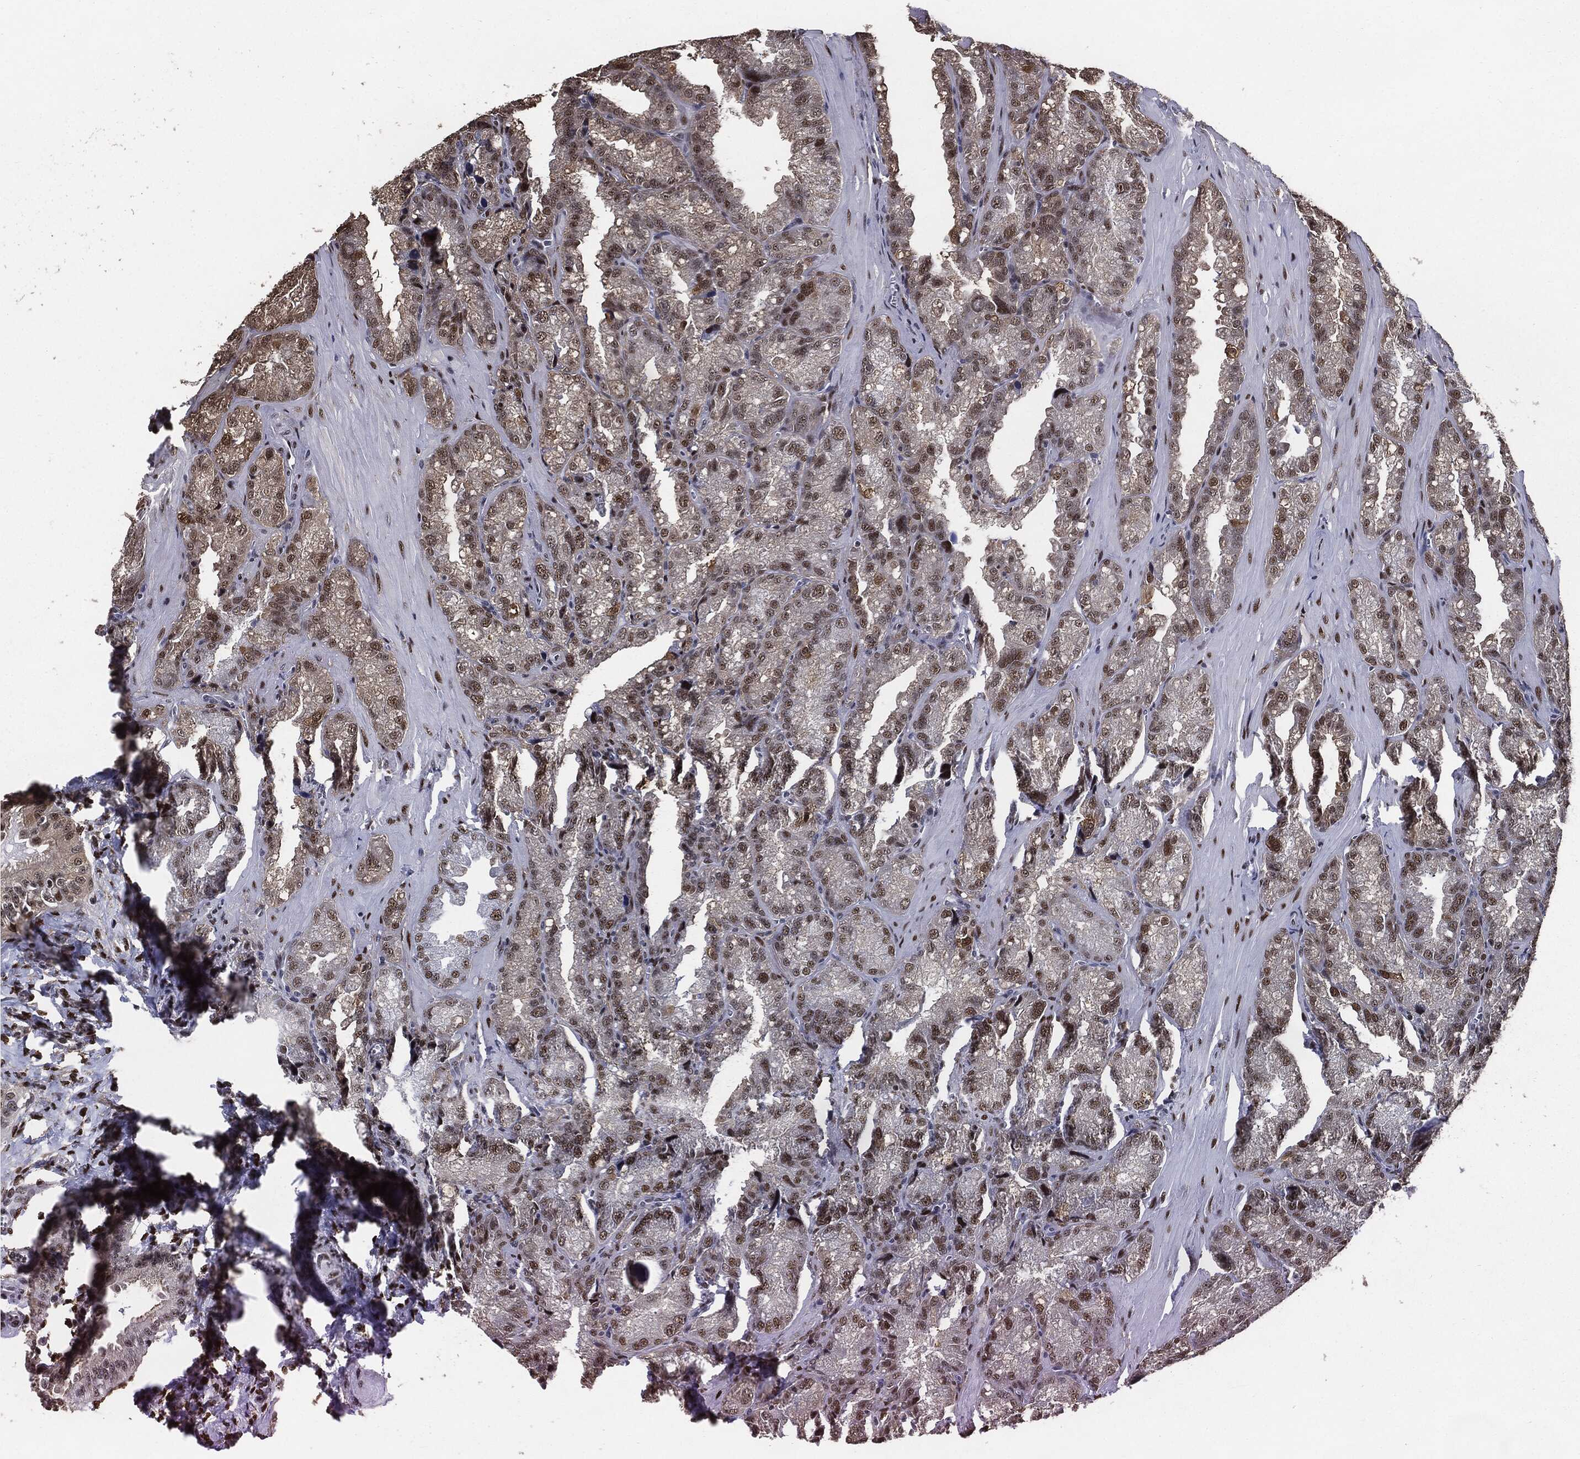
{"staining": {"intensity": "strong", "quantity": "25%-75%", "location": "nuclear"}, "tissue": "seminal vesicle", "cell_type": "Glandular cells", "image_type": "normal", "snomed": [{"axis": "morphology", "description": "Normal tissue, NOS"}, {"axis": "topography", "description": "Seminal veicle"}], "caption": "Glandular cells exhibit strong nuclear positivity in approximately 25%-75% of cells in normal seminal vesicle.", "gene": "JUN", "patient": {"sex": "male", "age": 57}}